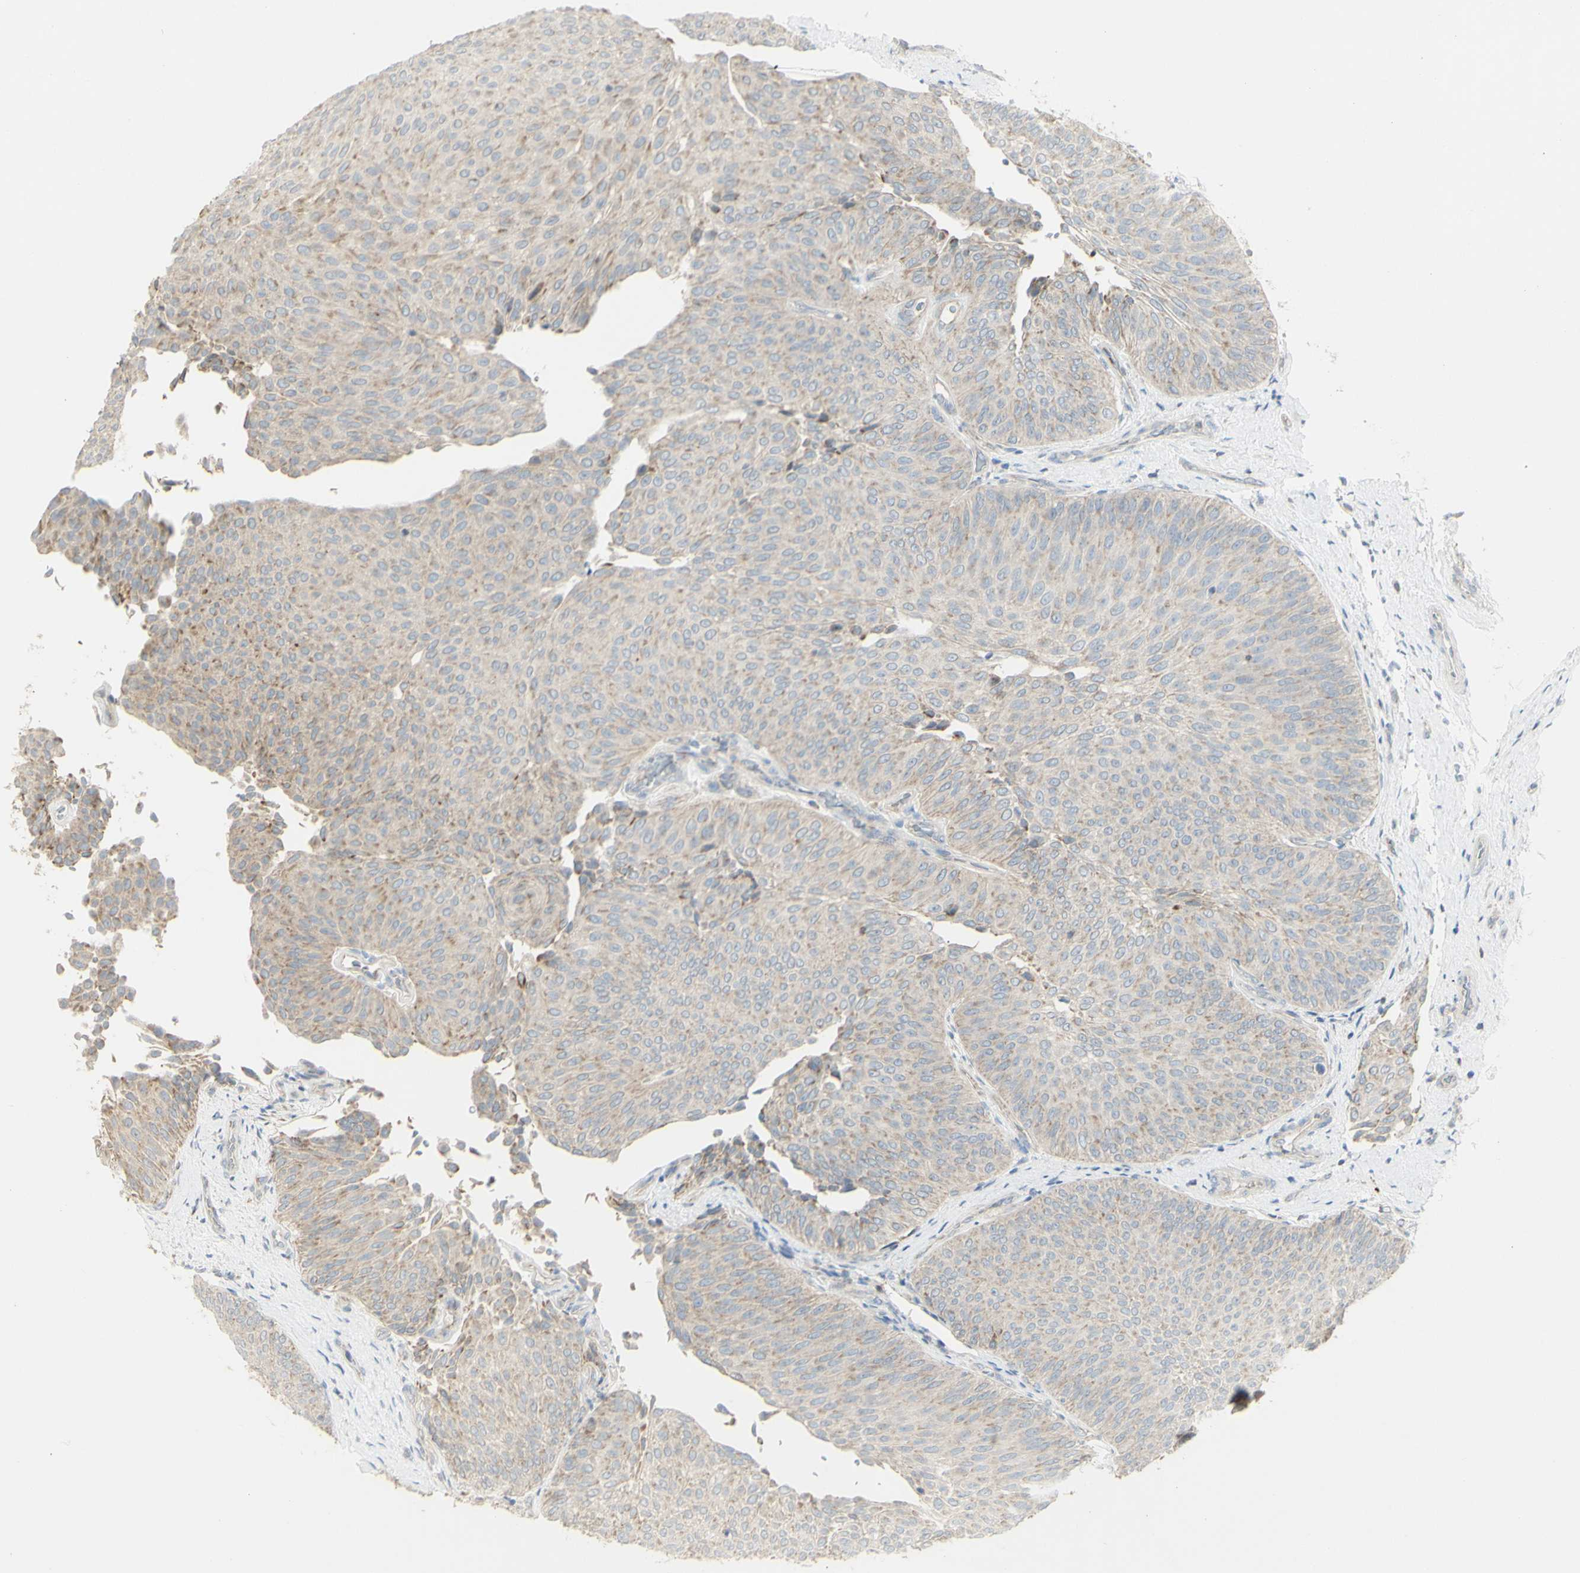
{"staining": {"intensity": "weak", "quantity": "<25%", "location": "cytoplasmic/membranous"}, "tissue": "urothelial cancer", "cell_type": "Tumor cells", "image_type": "cancer", "snomed": [{"axis": "morphology", "description": "Urothelial carcinoma, Low grade"}, {"axis": "topography", "description": "Urinary bladder"}], "caption": "An image of urothelial carcinoma (low-grade) stained for a protein displays no brown staining in tumor cells.", "gene": "CNTNAP1", "patient": {"sex": "female", "age": 60}}